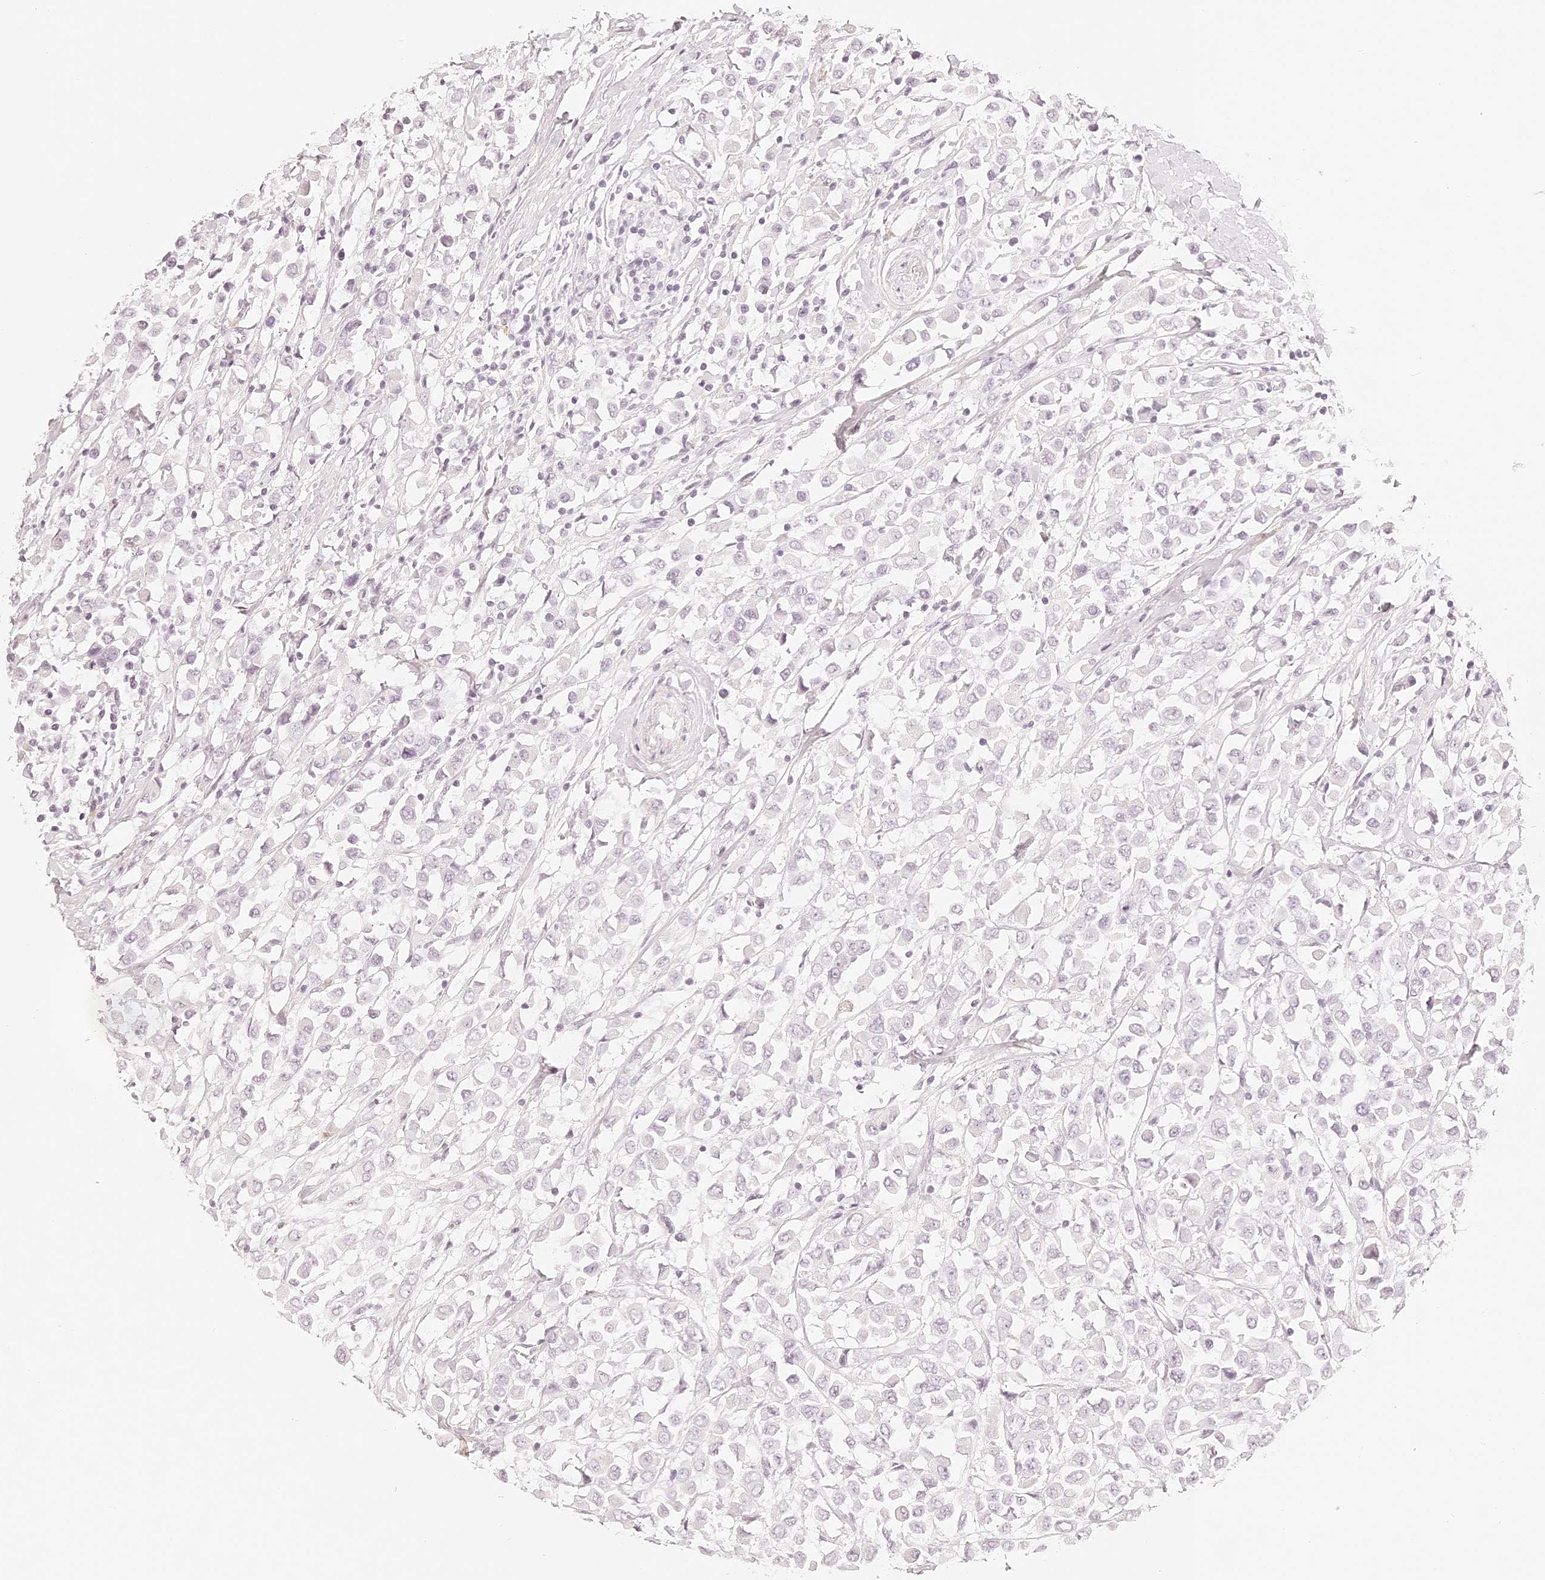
{"staining": {"intensity": "negative", "quantity": "none", "location": "none"}, "tissue": "breast cancer", "cell_type": "Tumor cells", "image_type": "cancer", "snomed": [{"axis": "morphology", "description": "Duct carcinoma"}, {"axis": "topography", "description": "Breast"}], "caption": "Immunohistochemistry (IHC) photomicrograph of neoplastic tissue: human breast cancer stained with DAB displays no significant protein expression in tumor cells.", "gene": "TRIM45", "patient": {"sex": "female", "age": 61}}